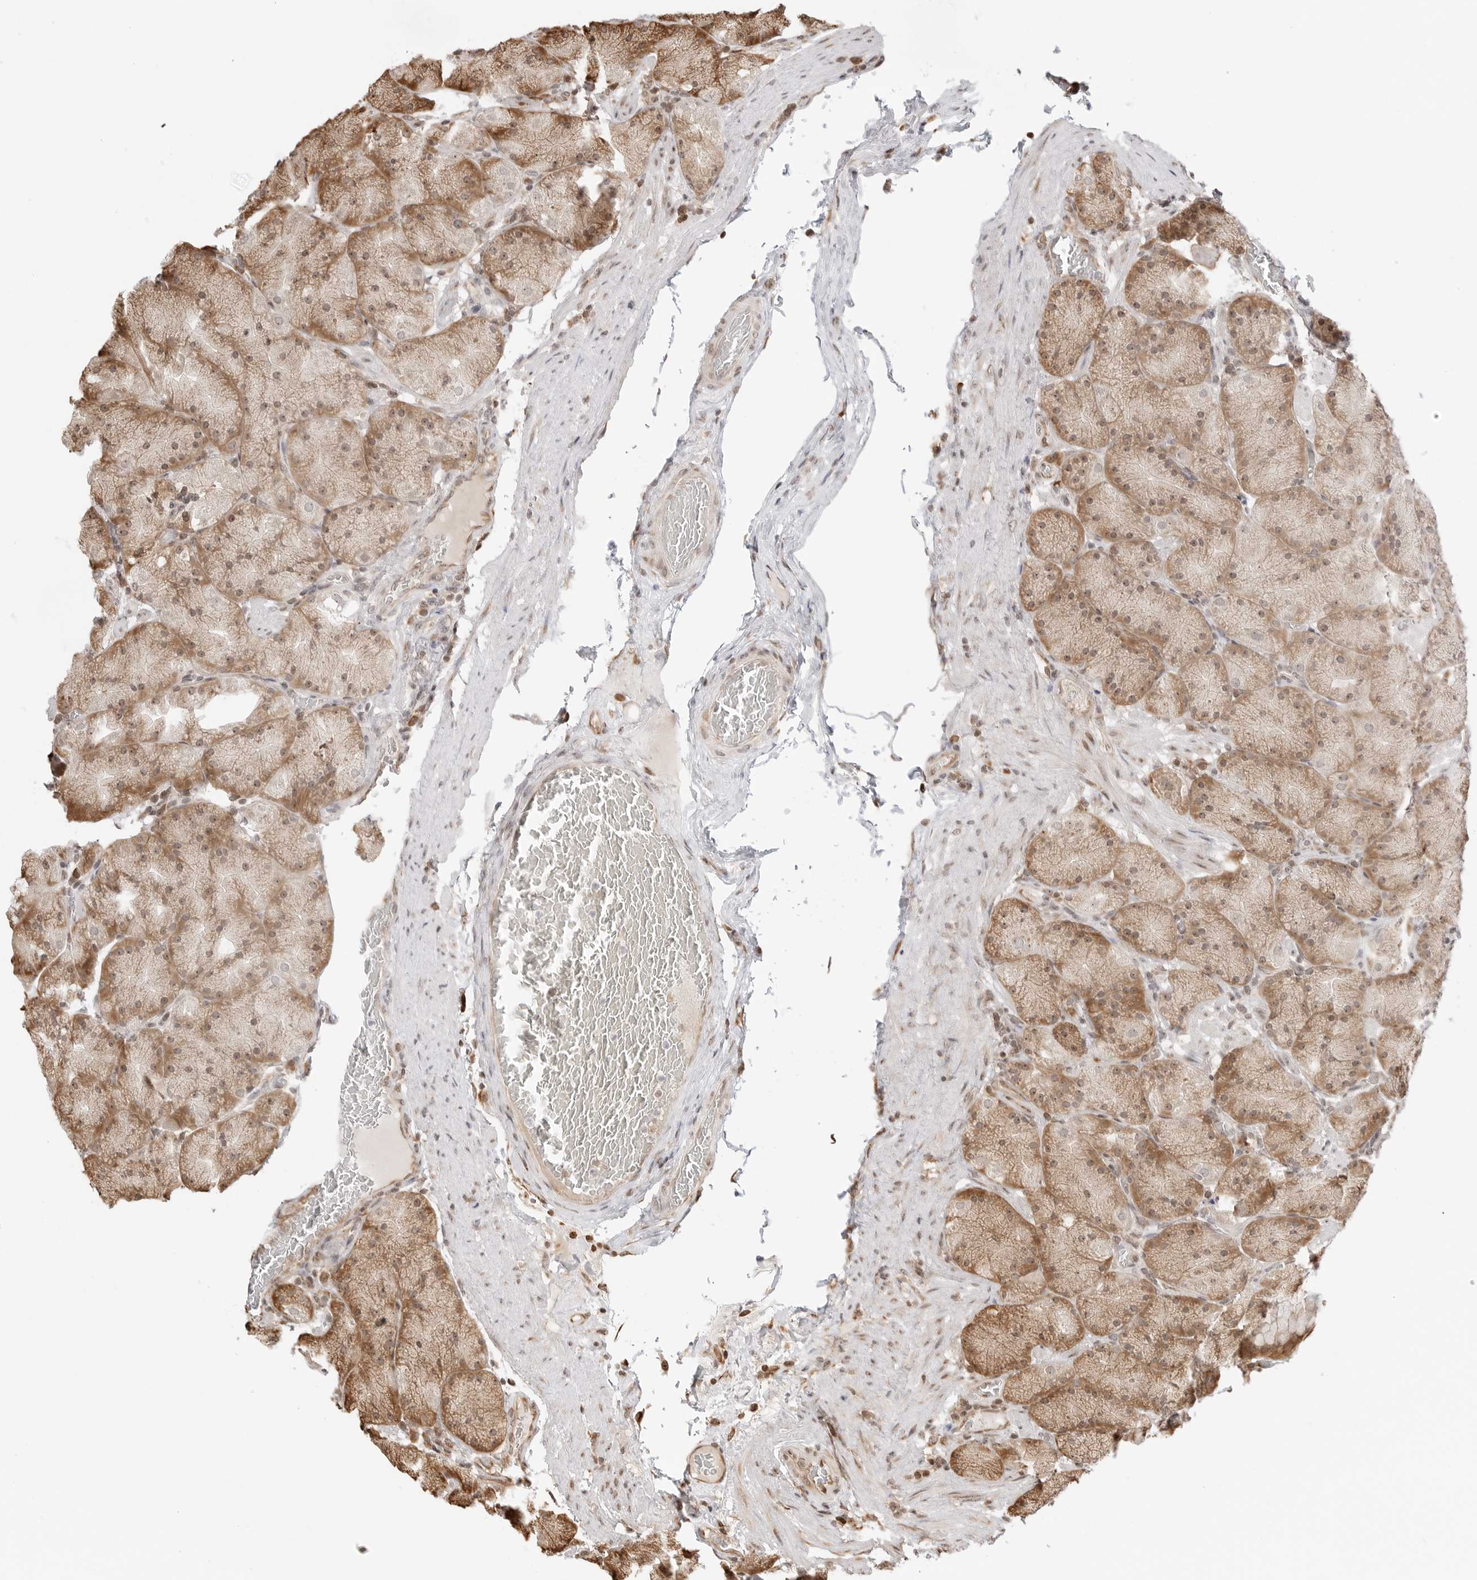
{"staining": {"intensity": "moderate", "quantity": ">75%", "location": "cytoplasmic/membranous,nuclear"}, "tissue": "stomach", "cell_type": "Glandular cells", "image_type": "normal", "snomed": [{"axis": "morphology", "description": "Normal tissue, NOS"}, {"axis": "topography", "description": "Stomach, upper"}, {"axis": "topography", "description": "Stomach"}], "caption": "Immunohistochemistry (IHC) (DAB) staining of unremarkable human stomach reveals moderate cytoplasmic/membranous,nuclear protein staining in approximately >75% of glandular cells. (brown staining indicates protein expression, while blue staining denotes nuclei).", "gene": "FKBP14", "patient": {"sex": "male", "age": 48}}